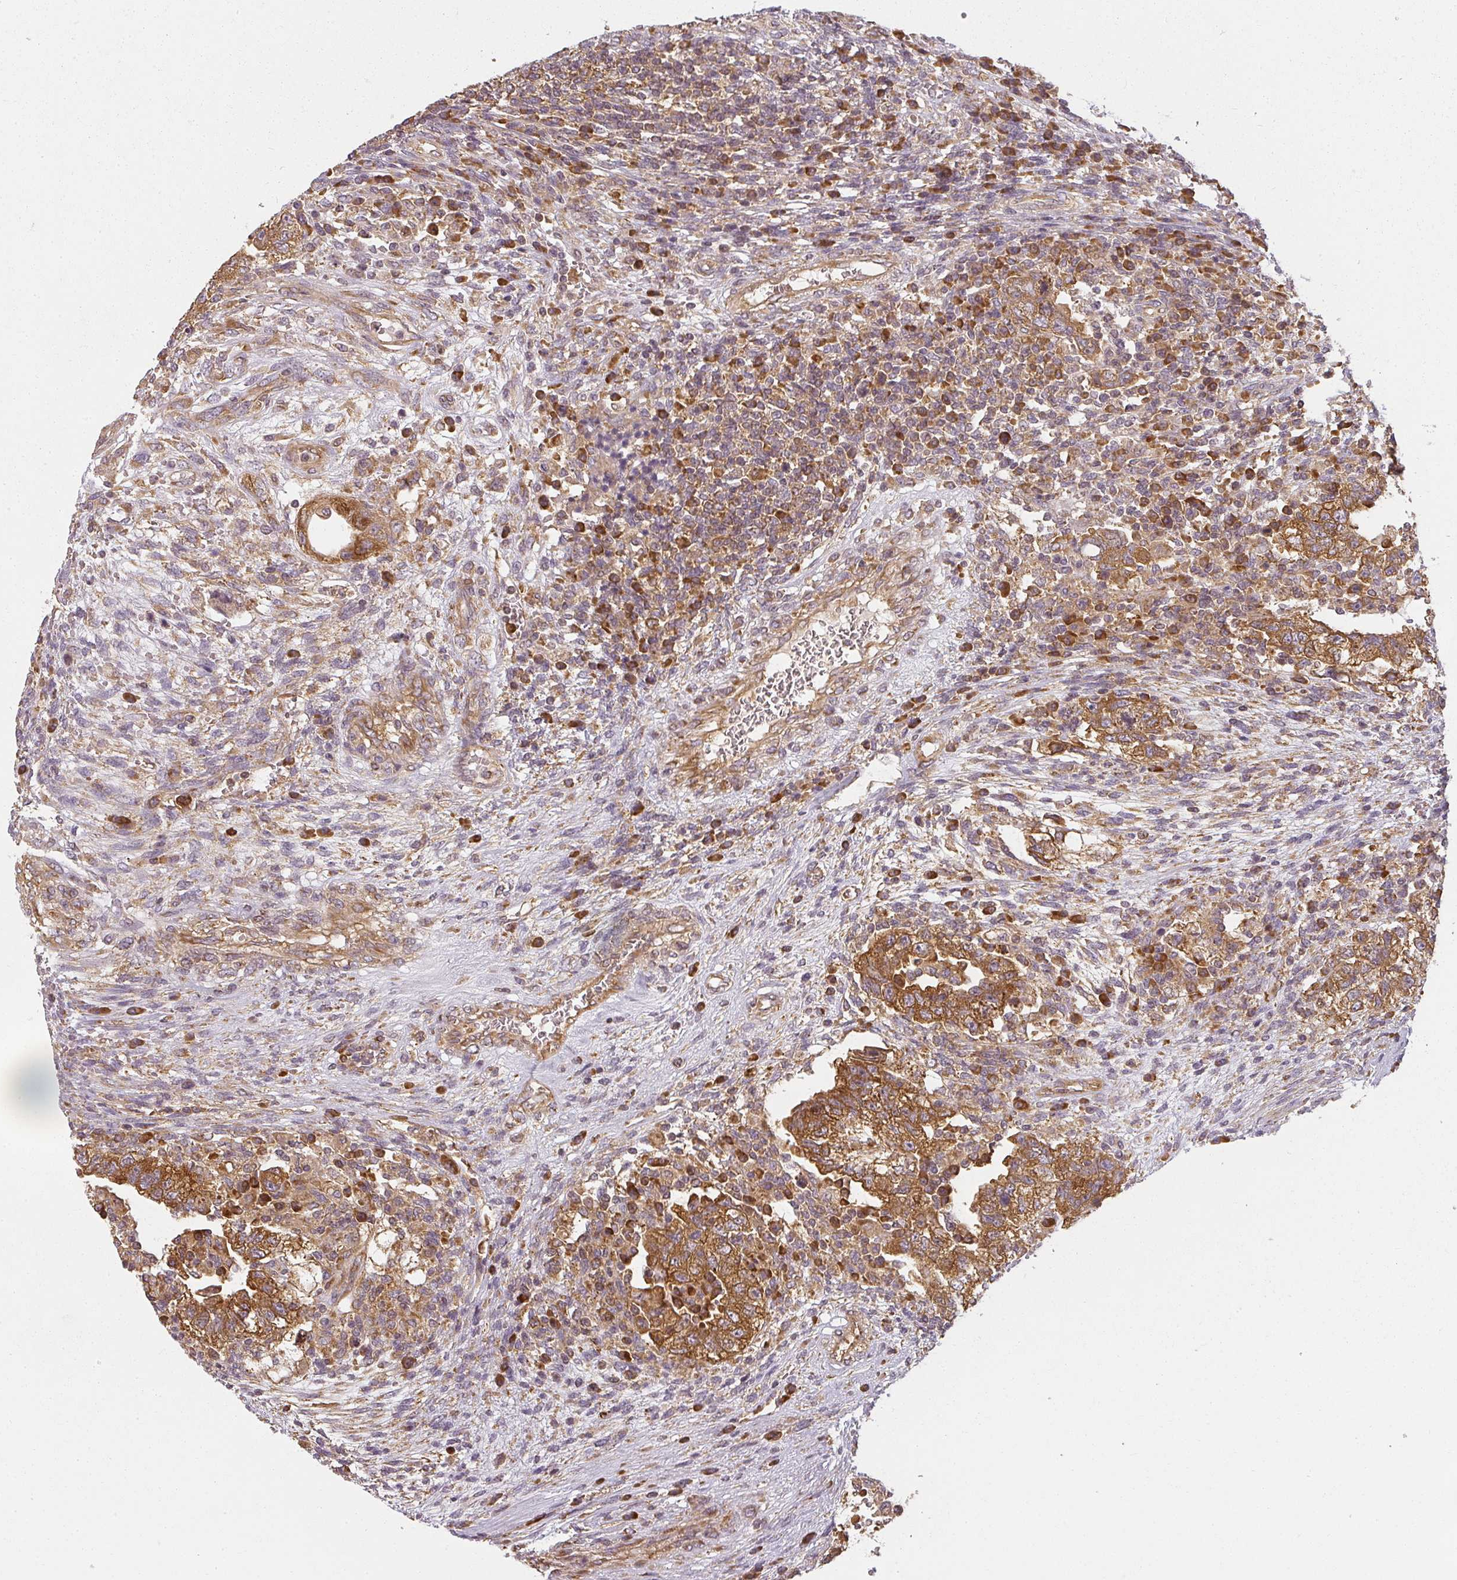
{"staining": {"intensity": "strong", "quantity": ">75%", "location": "cytoplasmic/membranous"}, "tissue": "testis cancer", "cell_type": "Tumor cells", "image_type": "cancer", "snomed": [{"axis": "morphology", "description": "Carcinoma, Embryonal, NOS"}, {"axis": "topography", "description": "Testis"}], "caption": "The immunohistochemical stain labels strong cytoplasmic/membranous expression in tumor cells of testis cancer (embryonal carcinoma) tissue.", "gene": "RPL24", "patient": {"sex": "male", "age": 26}}